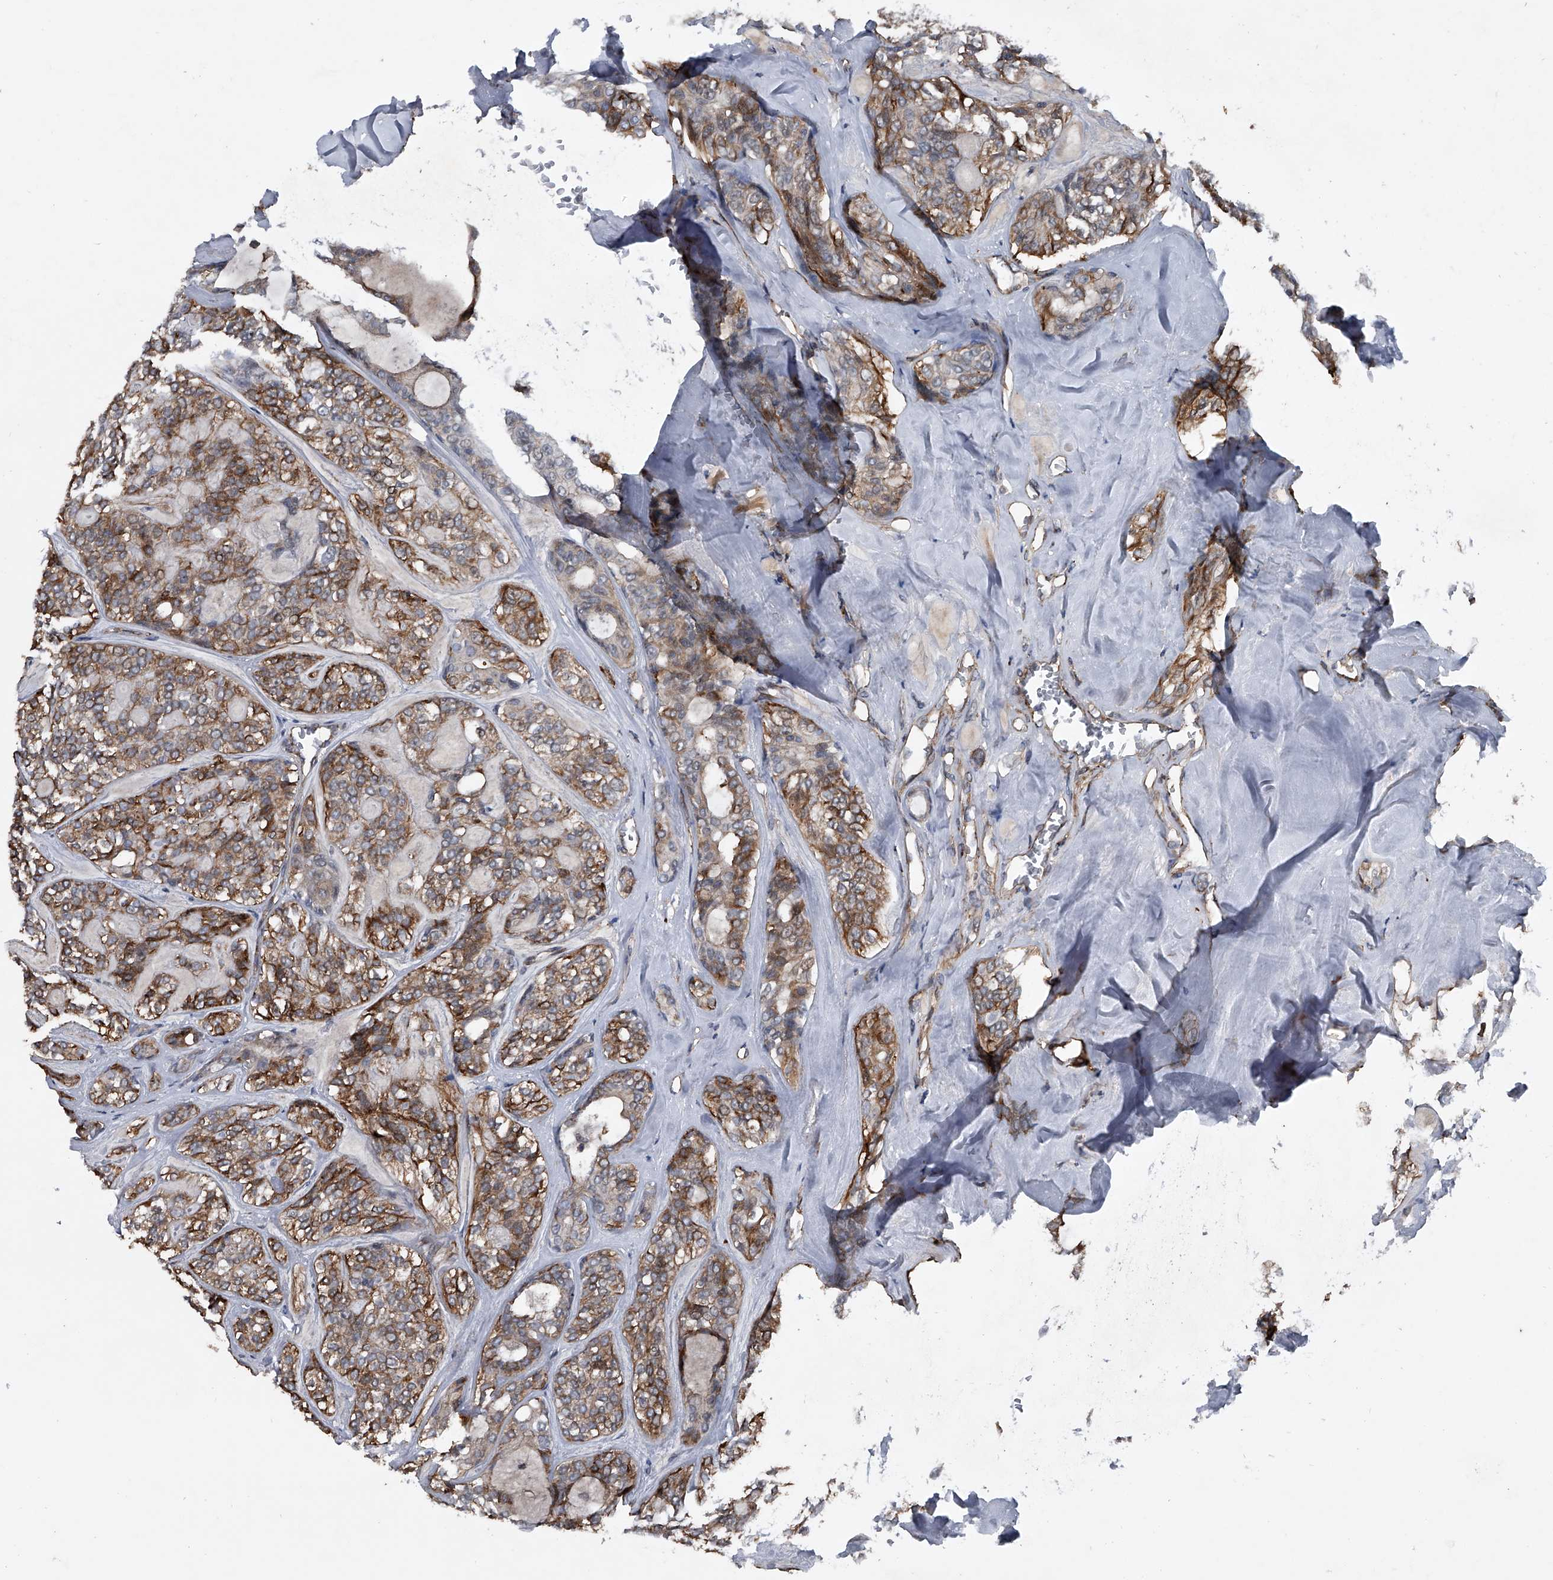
{"staining": {"intensity": "moderate", "quantity": ">75%", "location": "cytoplasmic/membranous"}, "tissue": "head and neck cancer", "cell_type": "Tumor cells", "image_type": "cancer", "snomed": [{"axis": "morphology", "description": "Adenocarcinoma, NOS"}, {"axis": "topography", "description": "Head-Neck"}], "caption": "Tumor cells reveal medium levels of moderate cytoplasmic/membranous staining in approximately >75% of cells in head and neck adenocarcinoma.", "gene": "MAPKAP1", "patient": {"sex": "male", "age": 66}}